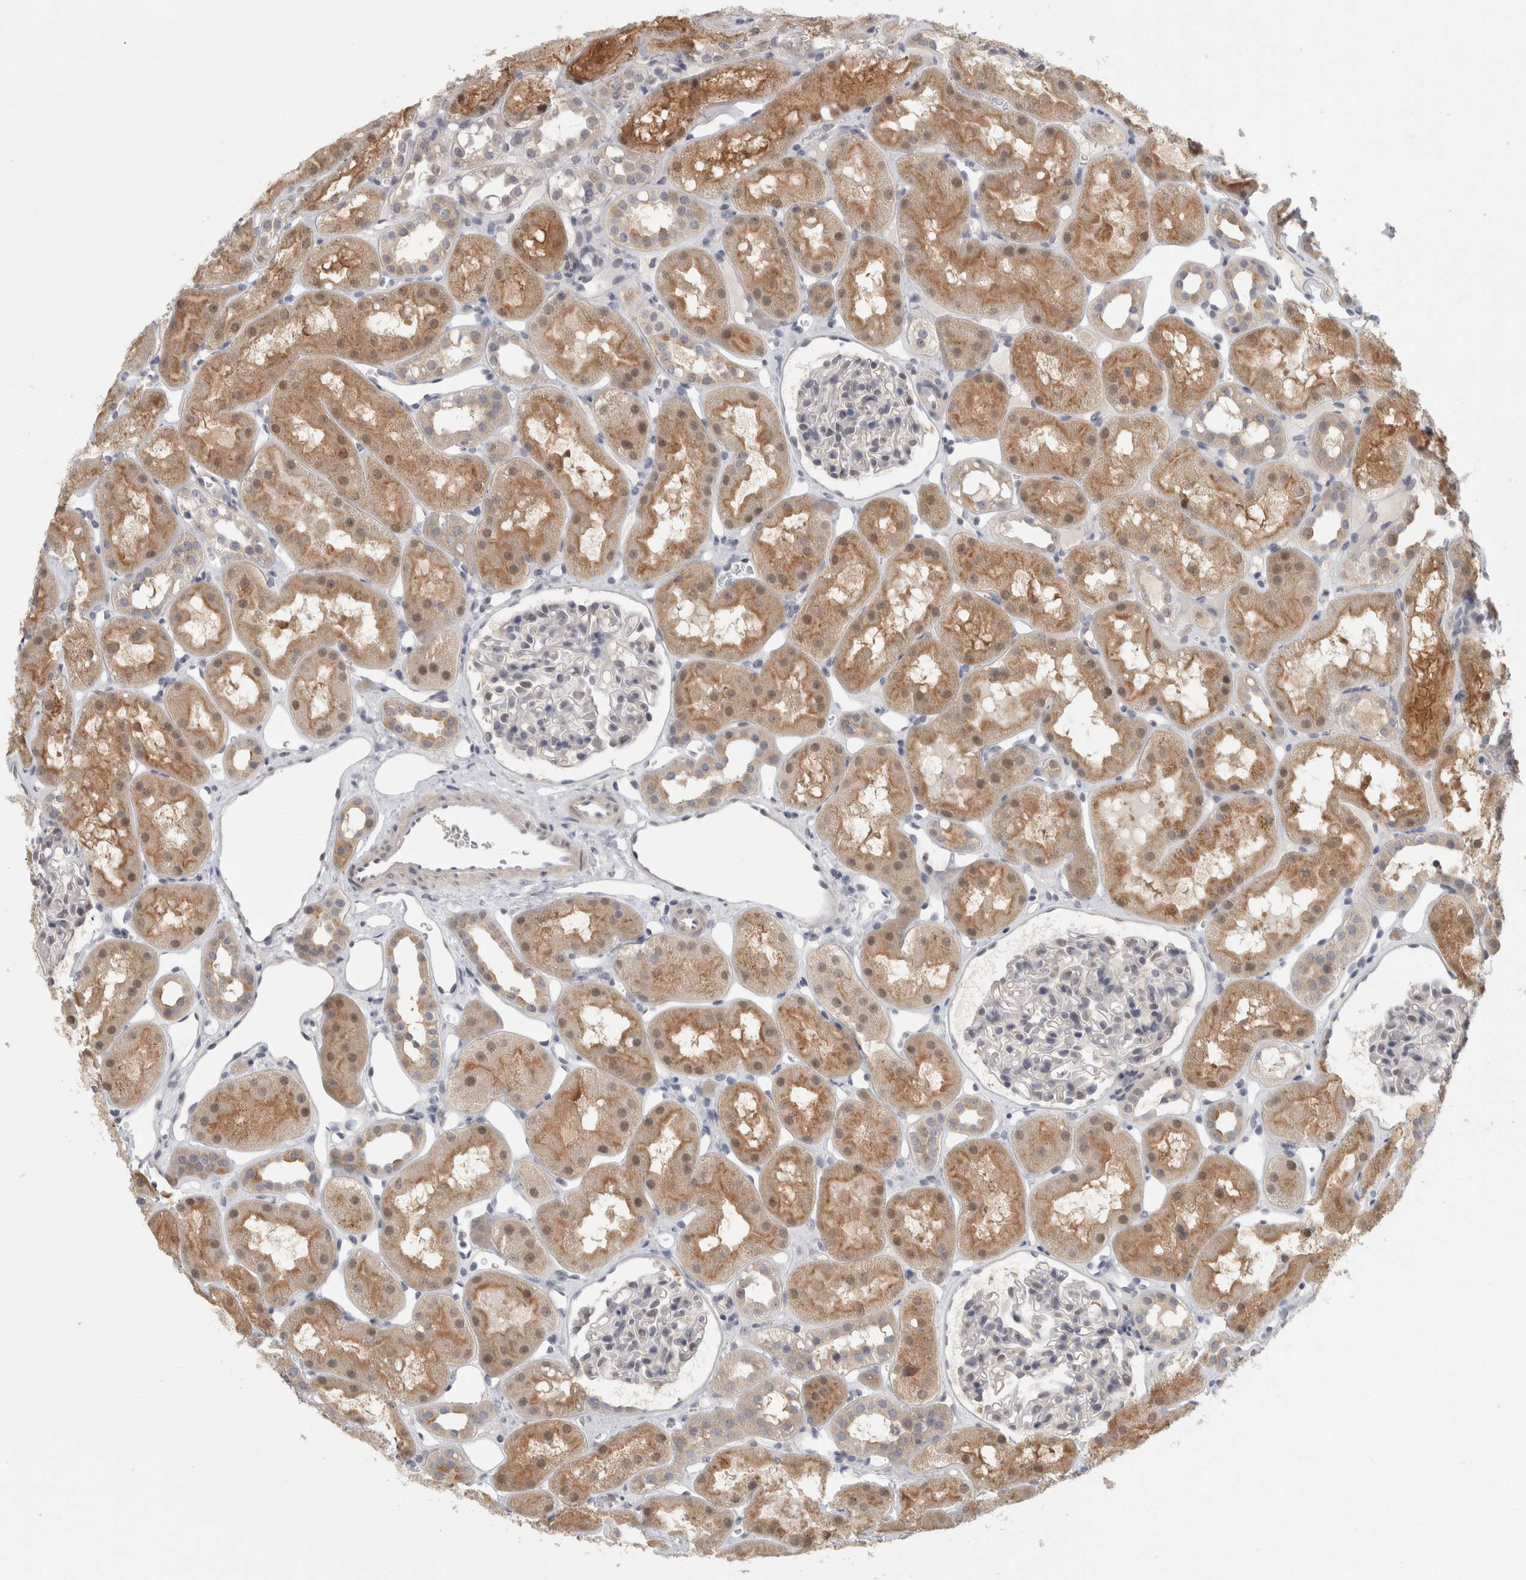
{"staining": {"intensity": "negative", "quantity": "none", "location": "none"}, "tissue": "kidney", "cell_type": "Cells in glomeruli", "image_type": "normal", "snomed": [{"axis": "morphology", "description": "Normal tissue, NOS"}, {"axis": "topography", "description": "Kidney"}], "caption": "DAB immunohistochemical staining of unremarkable kidney reveals no significant positivity in cells in glomeruli.", "gene": "PIGP", "patient": {"sex": "male", "age": 16}}